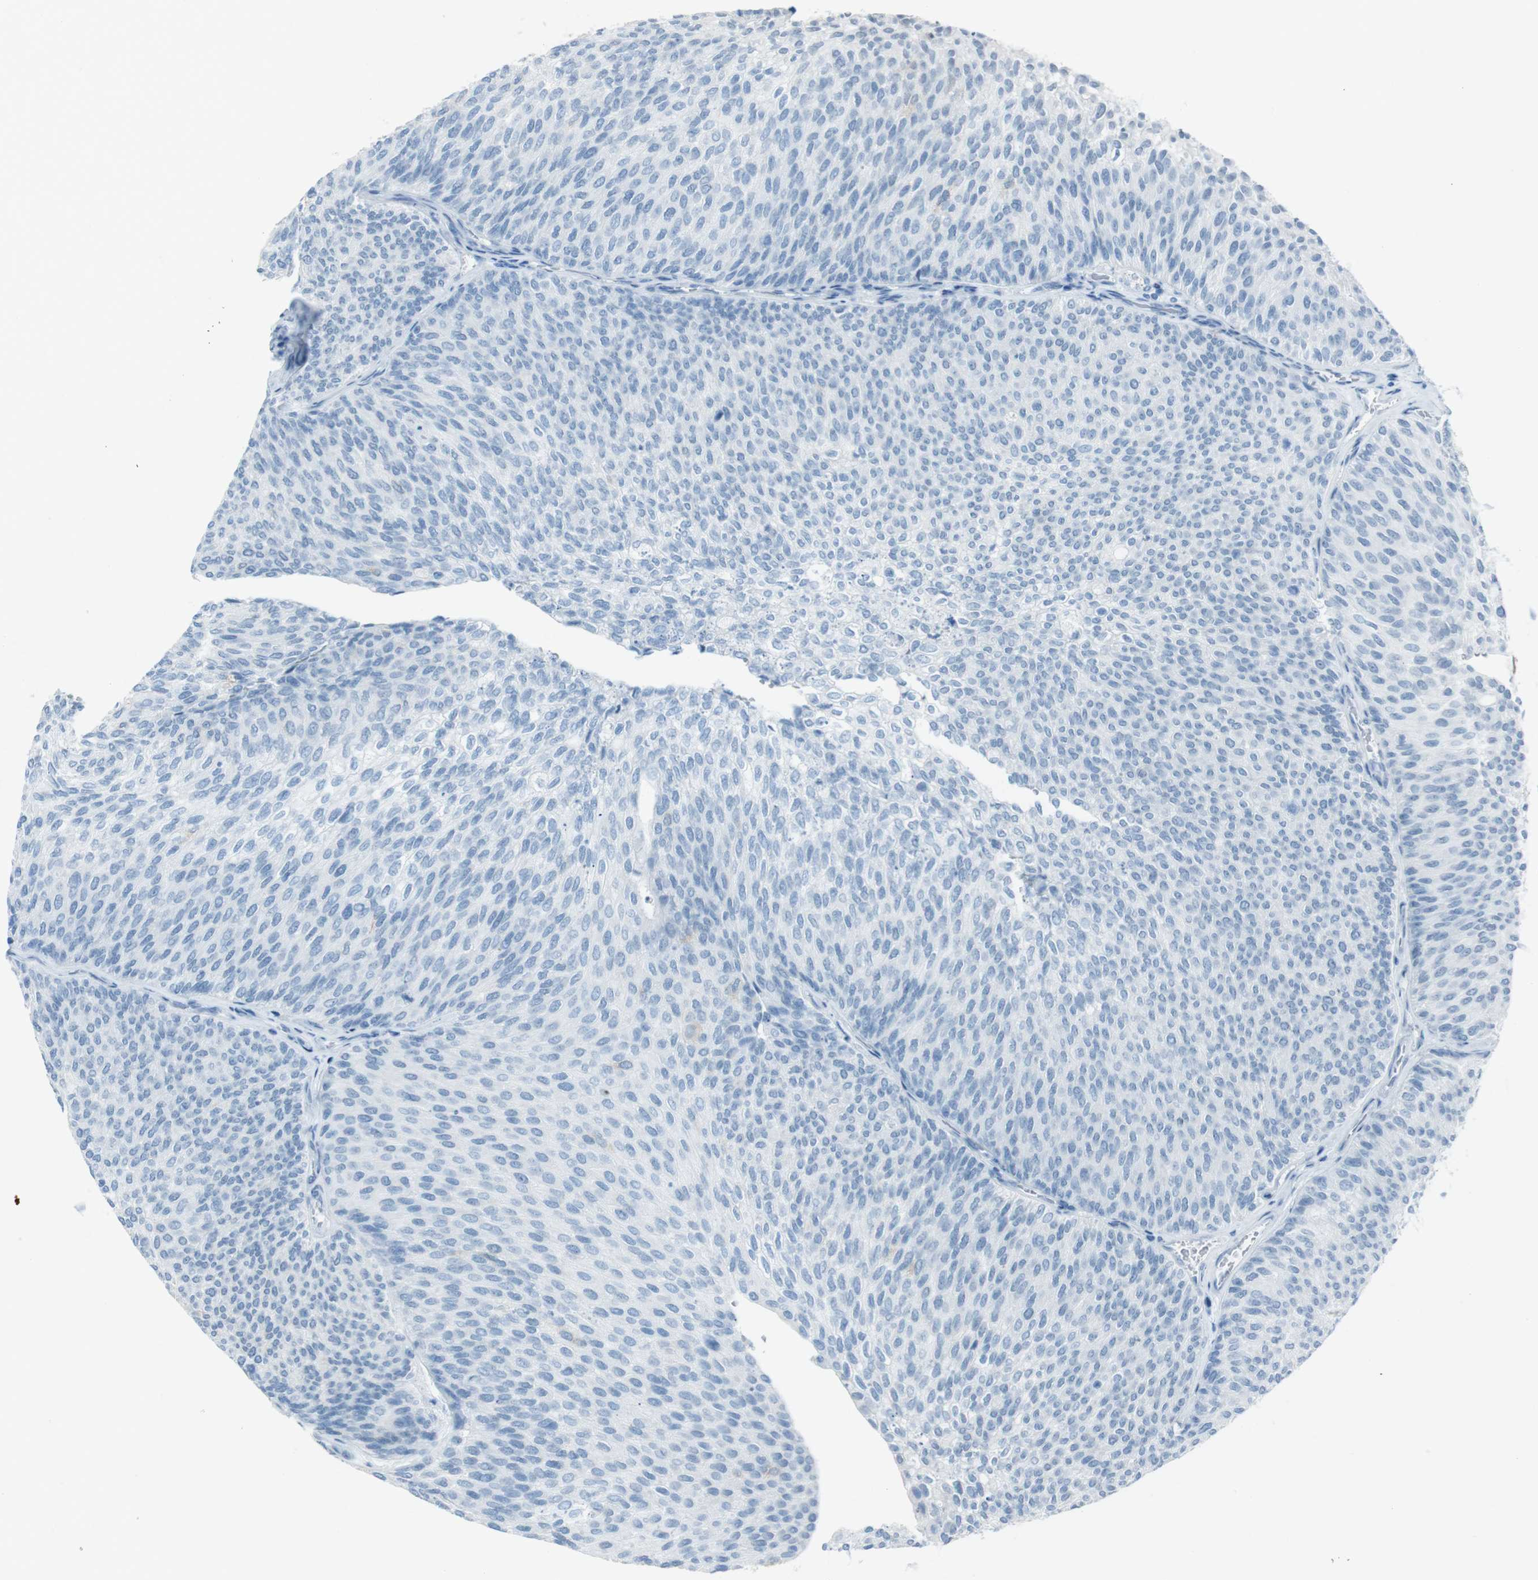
{"staining": {"intensity": "negative", "quantity": "none", "location": "none"}, "tissue": "urothelial cancer", "cell_type": "Tumor cells", "image_type": "cancer", "snomed": [{"axis": "morphology", "description": "Urothelial carcinoma, Low grade"}, {"axis": "topography", "description": "Urinary bladder"}], "caption": "The IHC photomicrograph has no significant positivity in tumor cells of urothelial cancer tissue.", "gene": "TMEM207", "patient": {"sex": "female", "age": 79}}